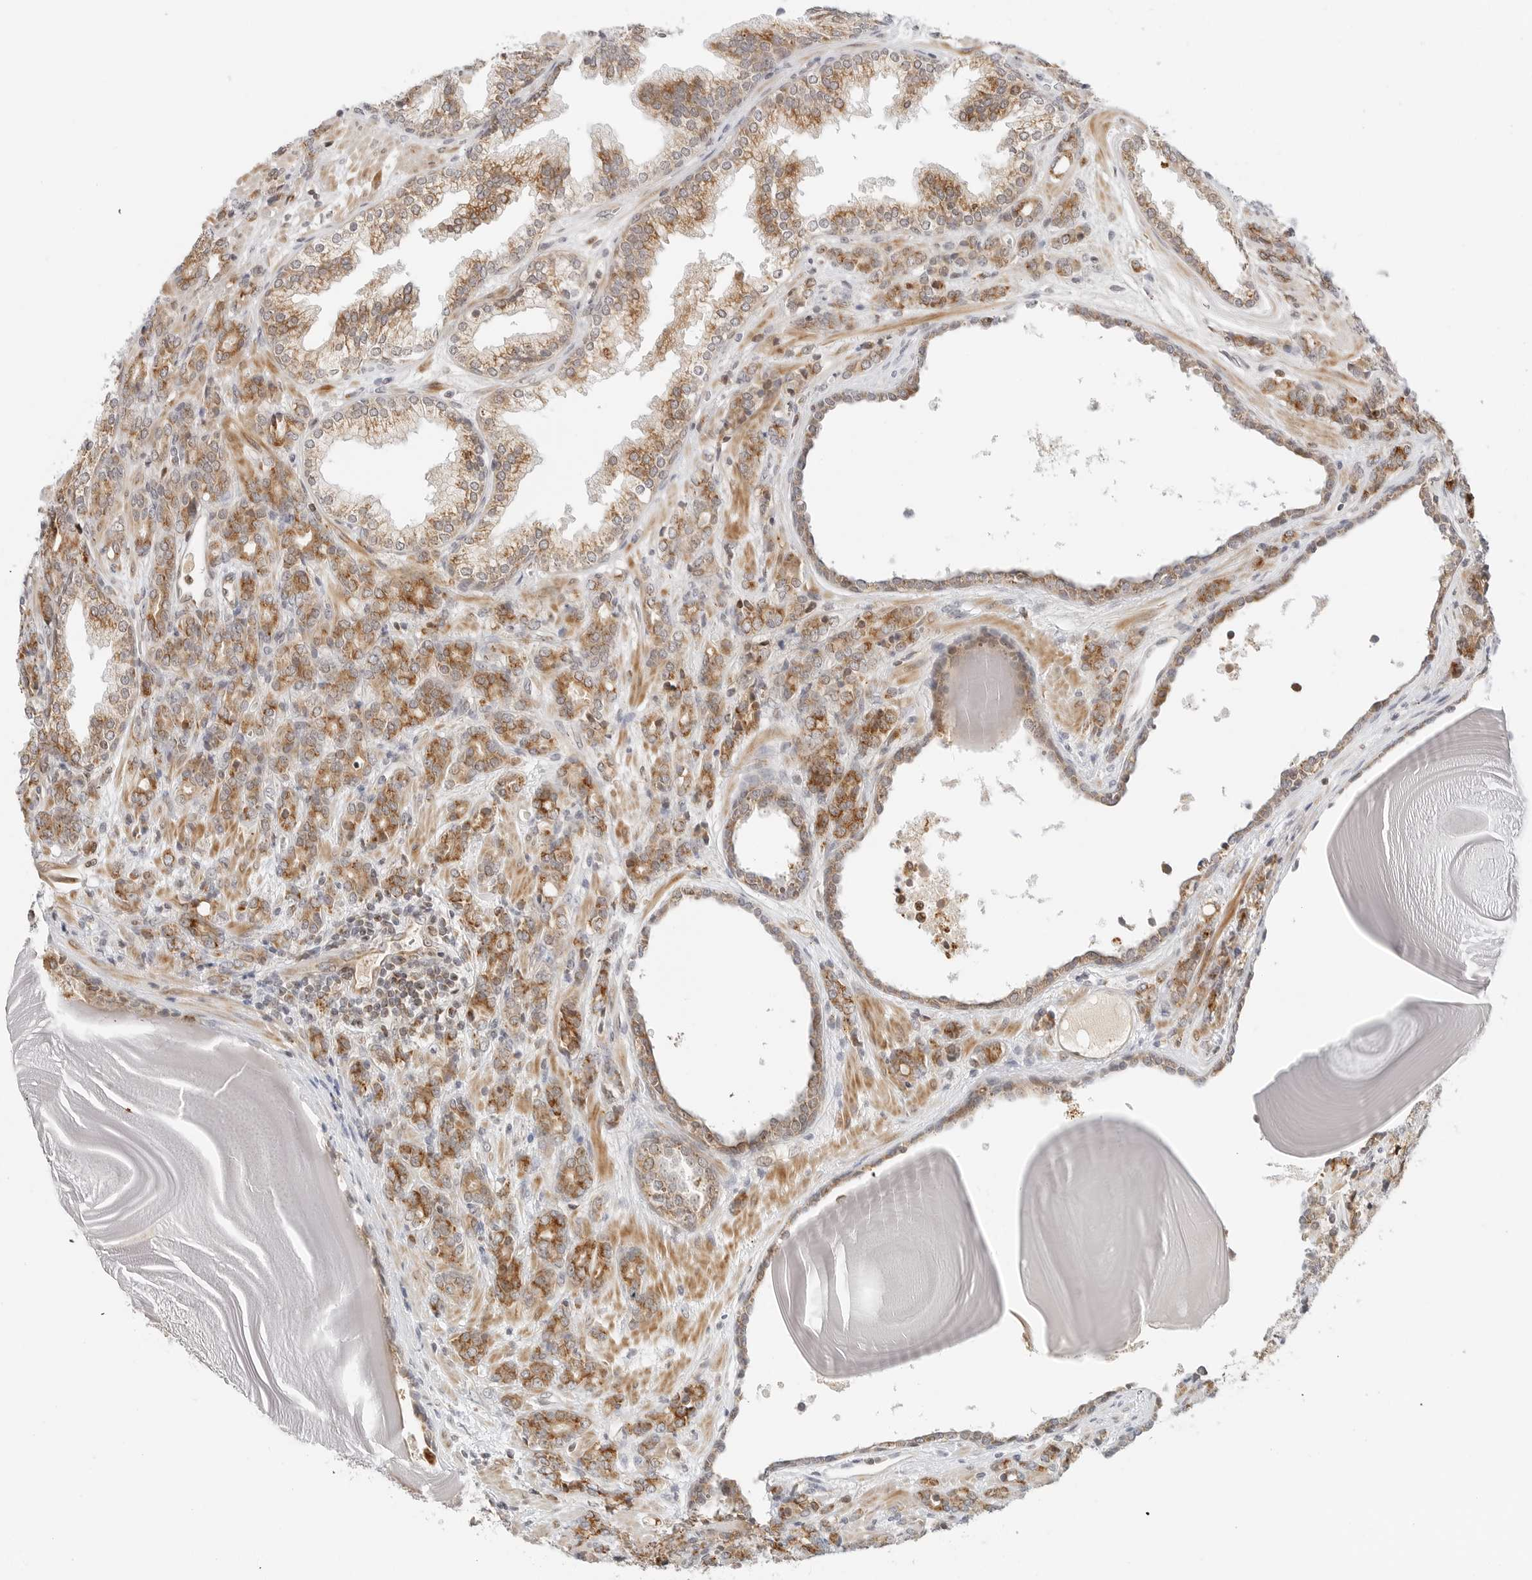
{"staining": {"intensity": "moderate", "quantity": ">75%", "location": "cytoplasmic/membranous"}, "tissue": "prostate cancer", "cell_type": "Tumor cells", "image_type": "cancer", "snomed": [{"axis": "morphology", "description": "Adenocarcinoma, High grade"}, {"axis": "topography", "description": "Prostate"}], "caption": "Immunohistochemistry (IHC) staining of prostate cancer, which demonstrates medium levels of moderate cytoplasmic/membranous staining in approximately >75% of tumor cells indicating moderate cytoplasmic/membranous protein staining. The staining was performed using DAB (3,3'-diaminobenzidine) (brown) for protein detection and nuclei were counterstained in hematoxylin (blue).", "gene": "DYRK4", "patient": {"sex": "male", "age": 62}}